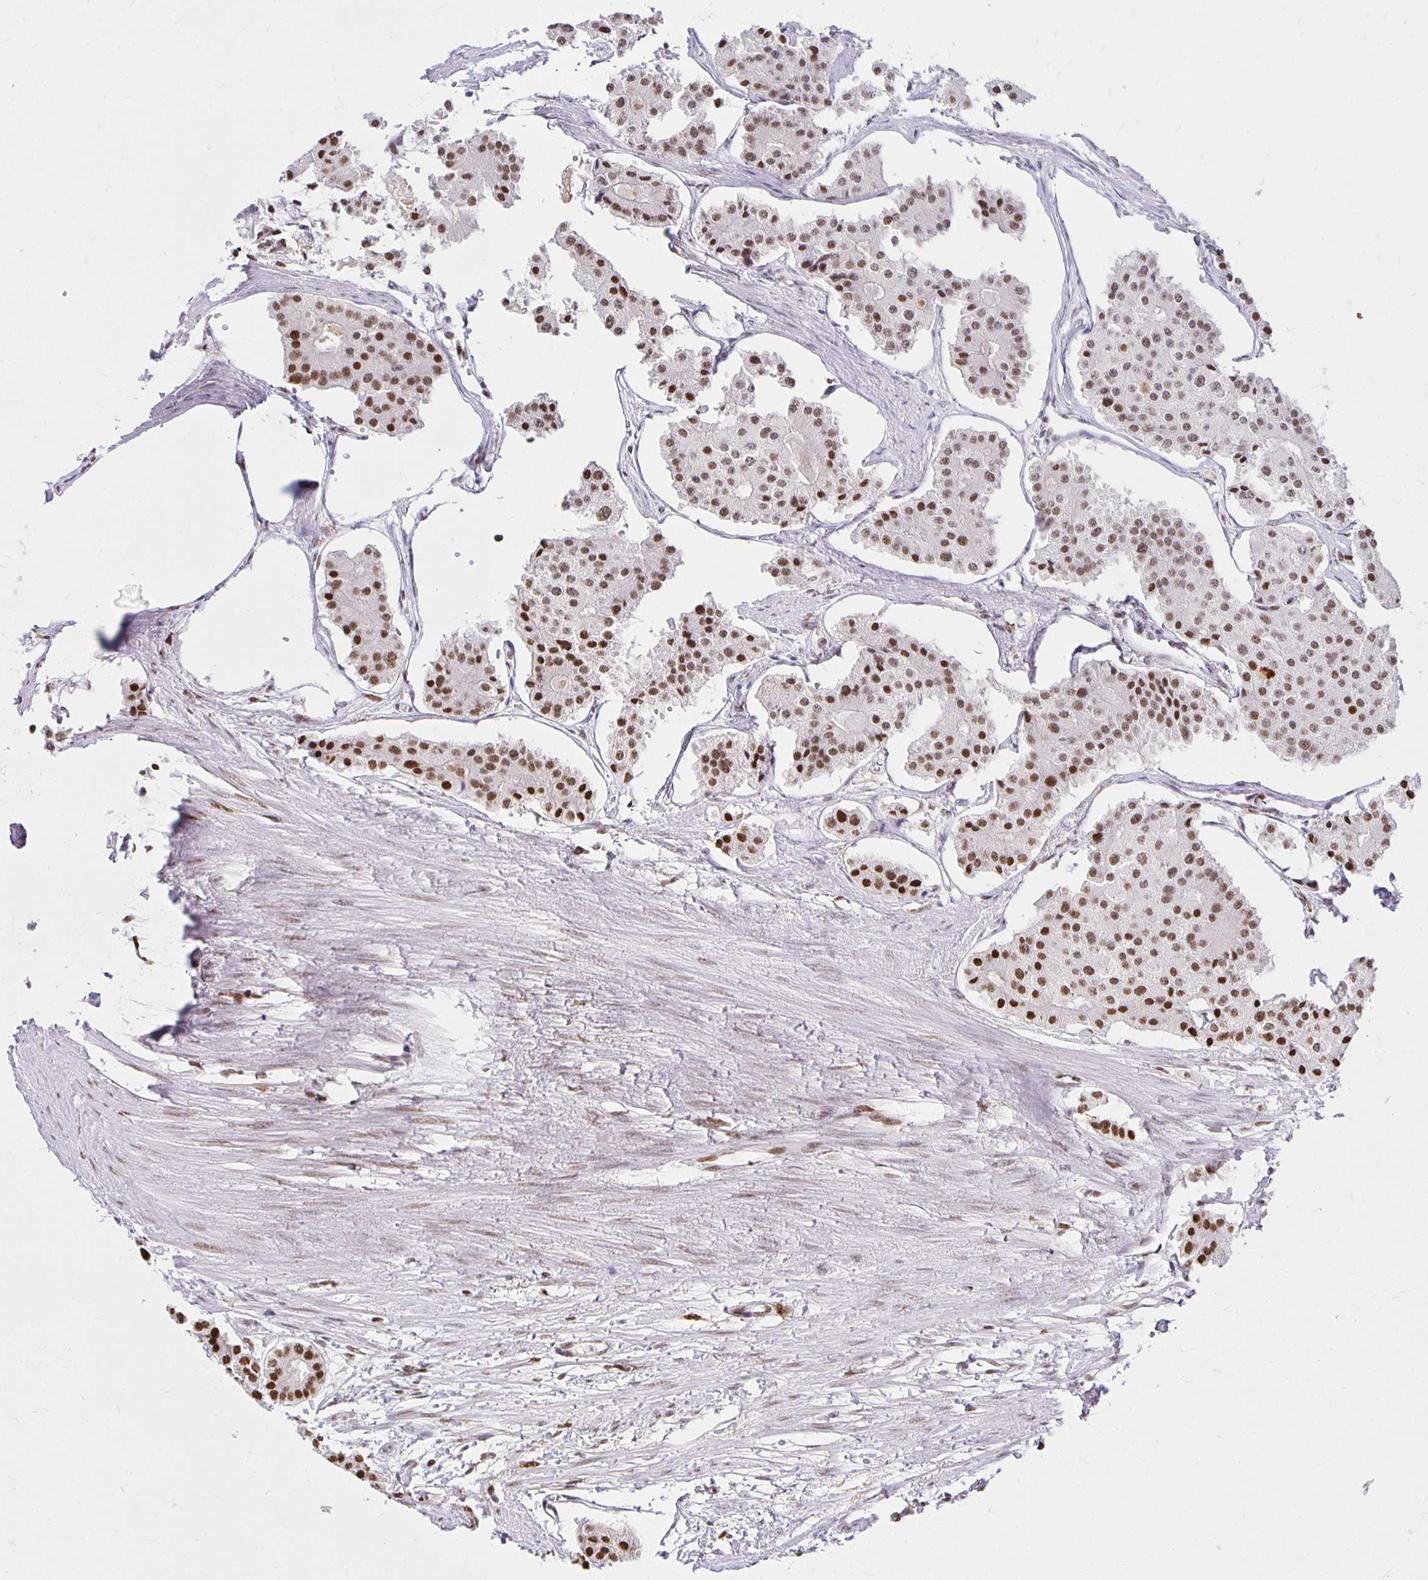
{"staining": {"intensity": "strong", "quantity": "25%-75%", "location": "nuclear"}, "tissue": "carcinoid", "cell_type": "Tumor cells", "image_type": "cancer", "snomed": [{"axis": "morphology", "description": "Carcinoid, malignant, NOS"}, {"axis": "topography", "description": "Small intestine"}], "caption": "About 25%-75% of tumor cells in human carcinoid reveal strong nuclear protein expression as visualized by brown immunohistochemical staining.", "gene": "ZNF579", "patient": {"sex": "female", "age": 65}}